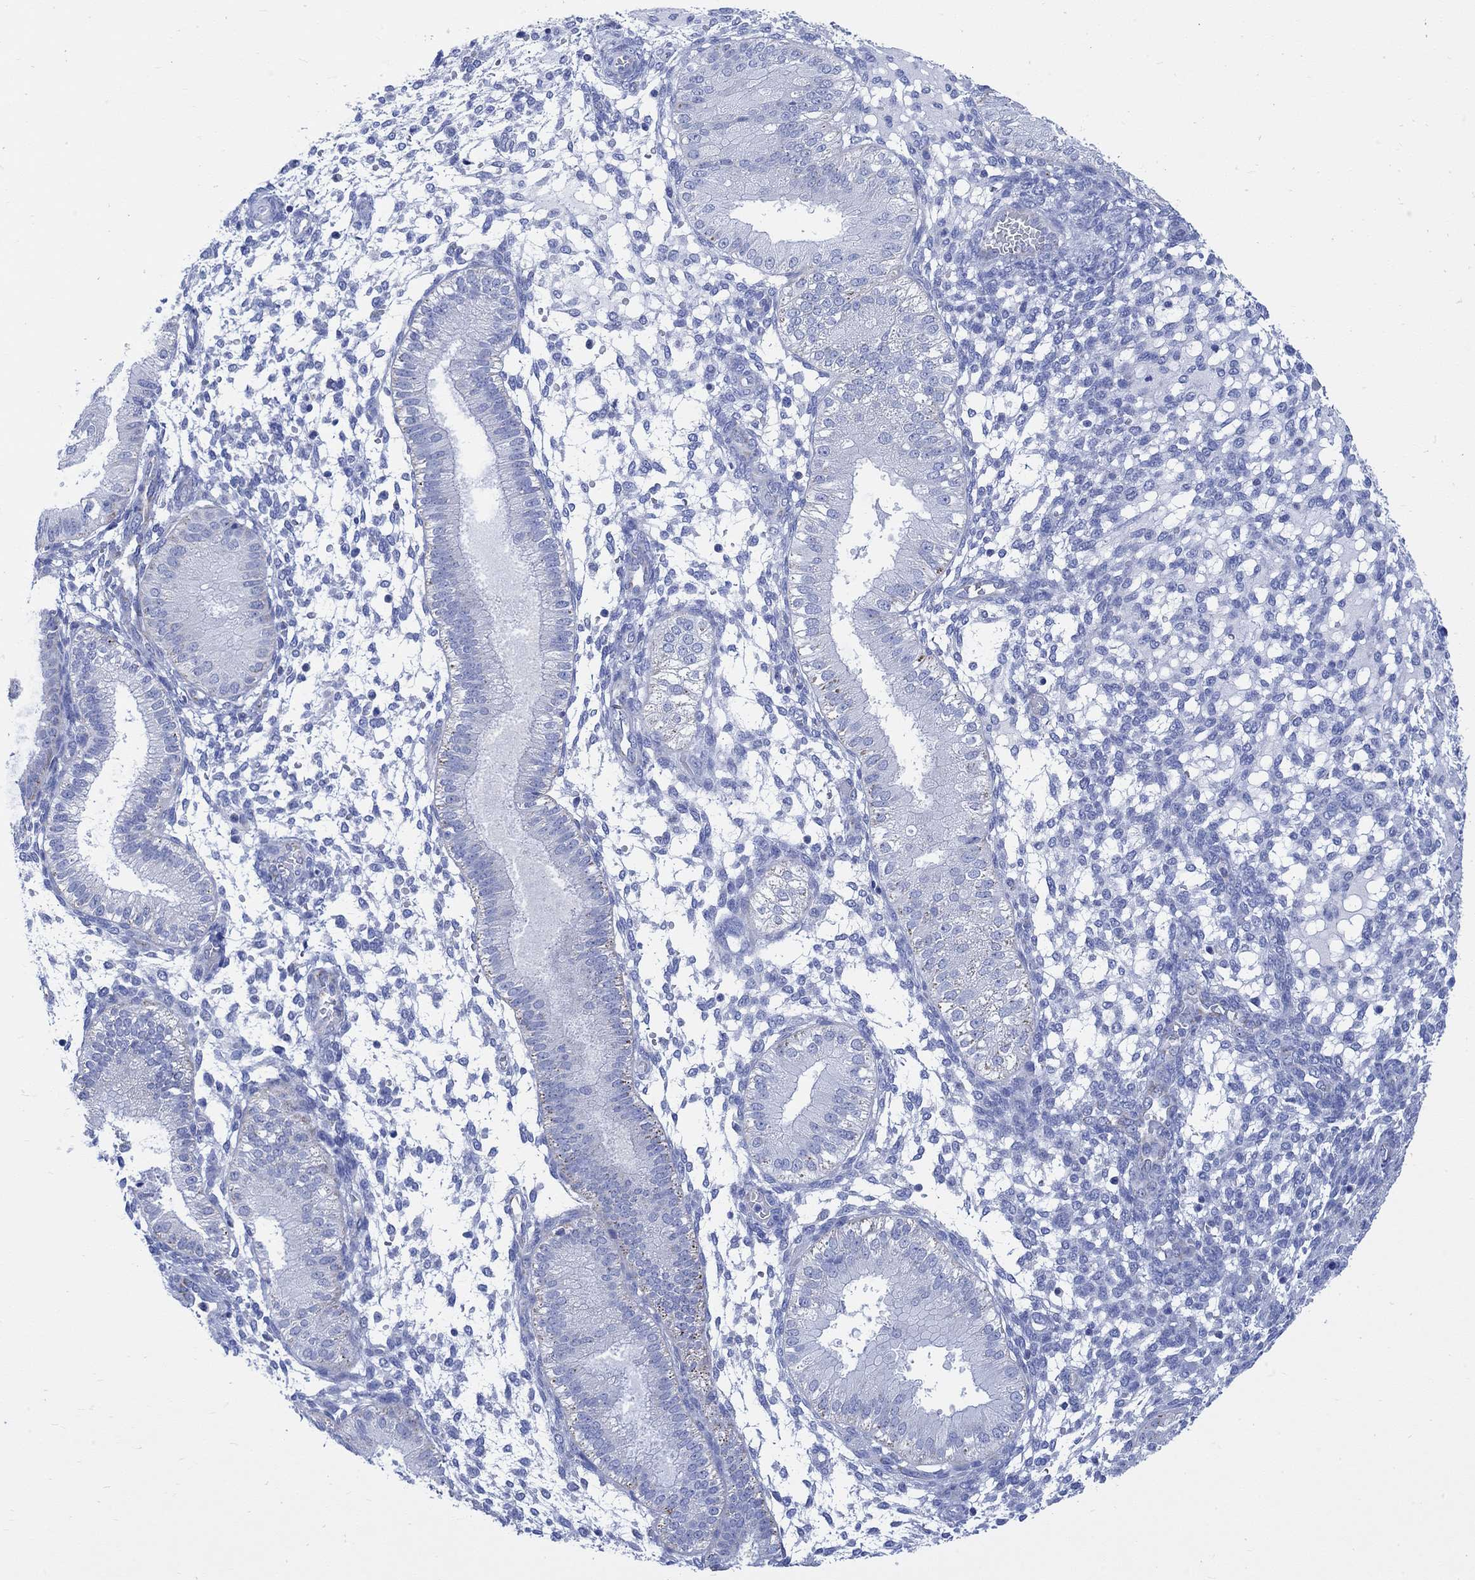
{"staining": {"intensity": "negative", "quantity": "none", "location": "none"}, "tissue": "endometrium", "cell_type": "Cells in endometrial stroma", "image_type": "normal", "snomed": [{"axis": "morphology", "description": "Normal tissue, NOS"}, {"axis": "topography", "description": "Endometrium"}], "caption": "DAB immunohistochemical staining of normal human endometrium demonstrates no significant expression in cells in endometrial stroma. (Brightfield microscopy of DAB (3,3'-diaminobenzidine) immunohistochemistry at high magnification).", "gene": "CPLX1", "patient": {"sex": "female", "age": 43}}